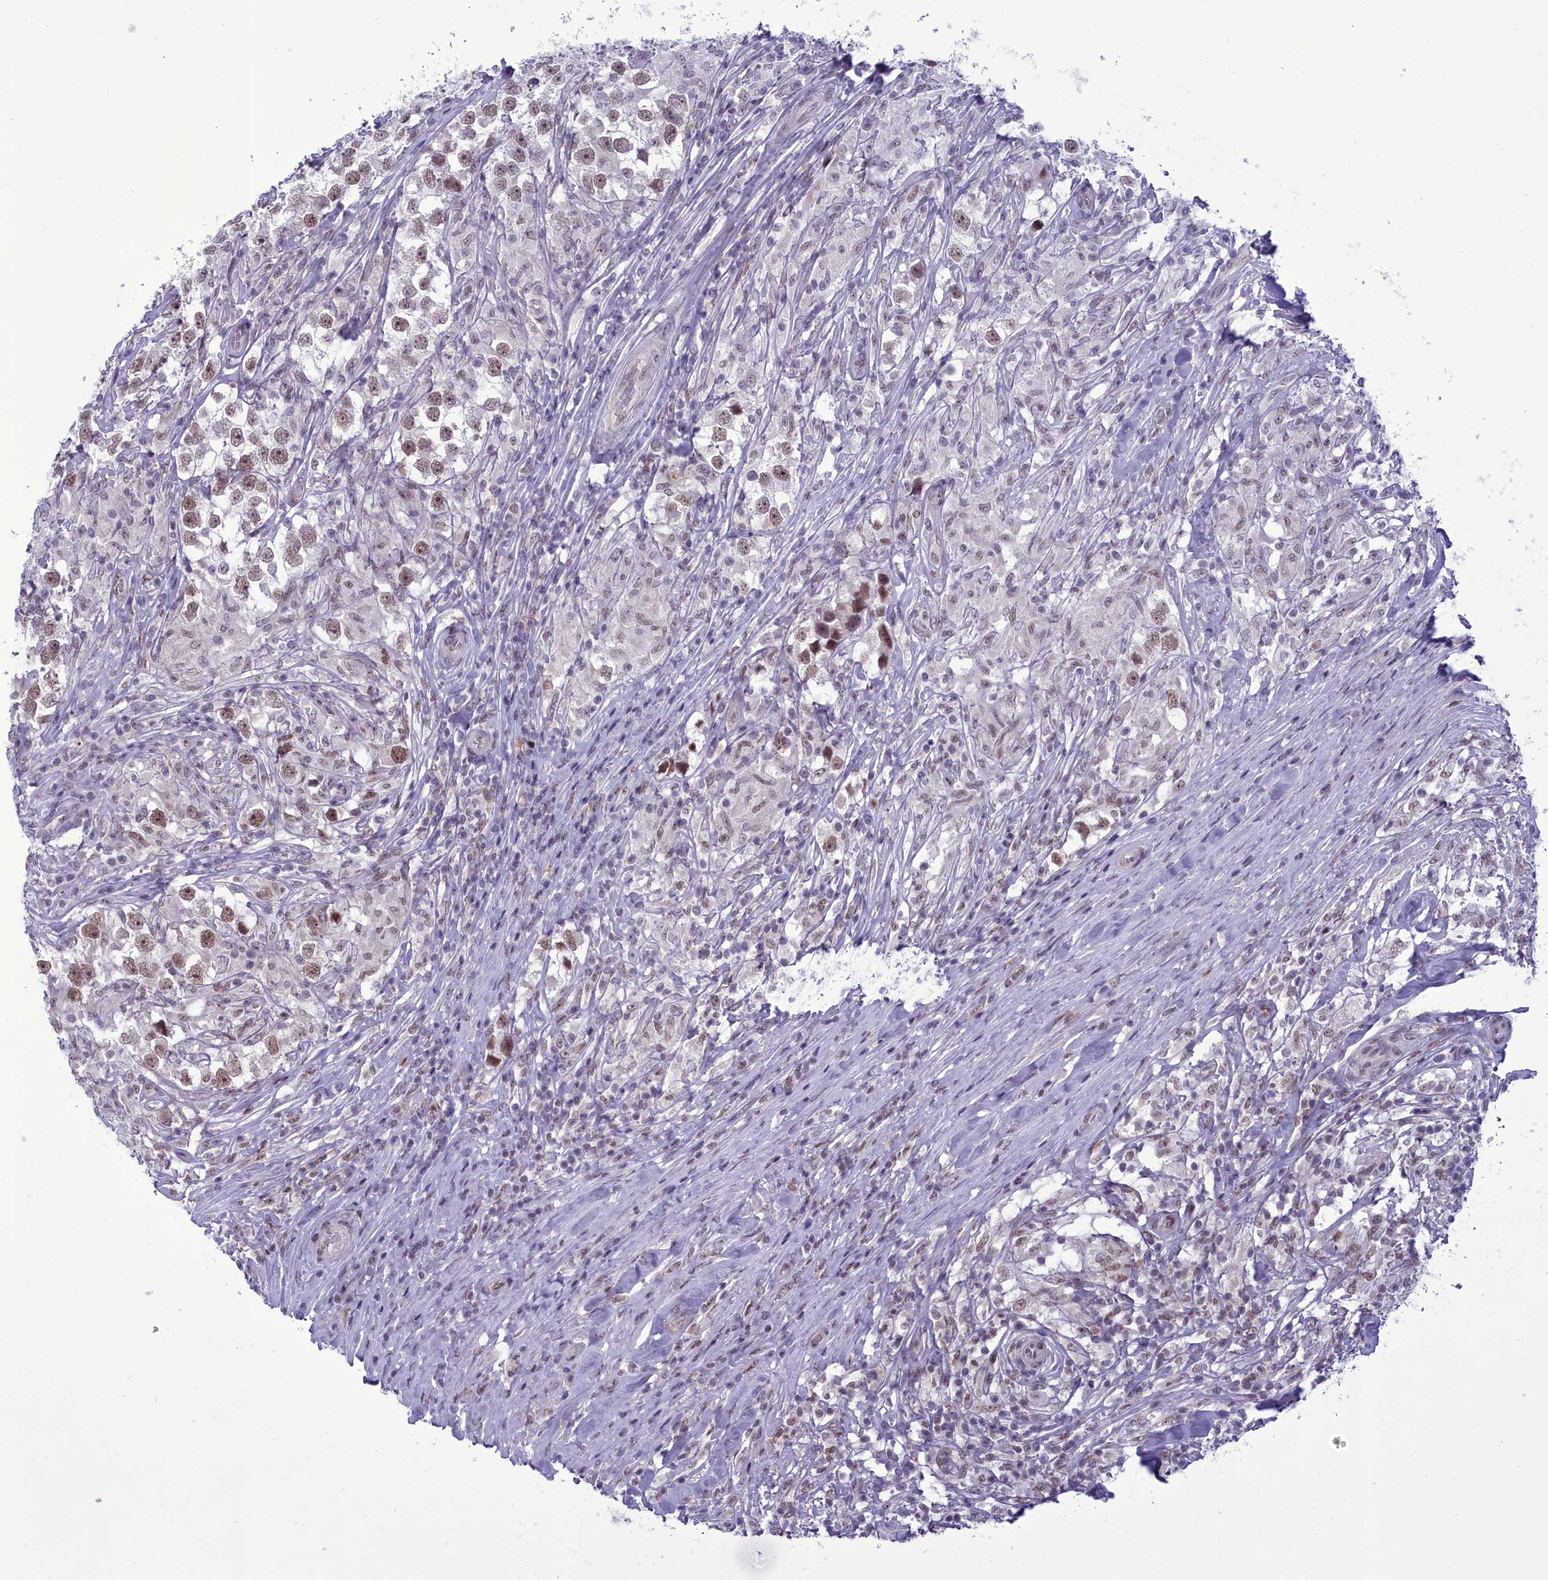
{"staining": {"intensity": "moderate", "quantity": "25%-75%", "location": "nuclear"}, "tissue": "testis cancer", "cell_type": "Tumor cells", "image_type": "cancer", "snomed": [{"axis": "morphology", "description": "Seminoma, NOS"}, {"axis": "topography", "description": "Testis"}], "caption": "This image displays immunohistochemistry (IHC) staining of human seminoma (testis), with medium moderate nuclear expression in approximately 25%-75% of tumor cells.", "gene": "CEACAM19", "patient": {"sex": "male", "age": 46}}